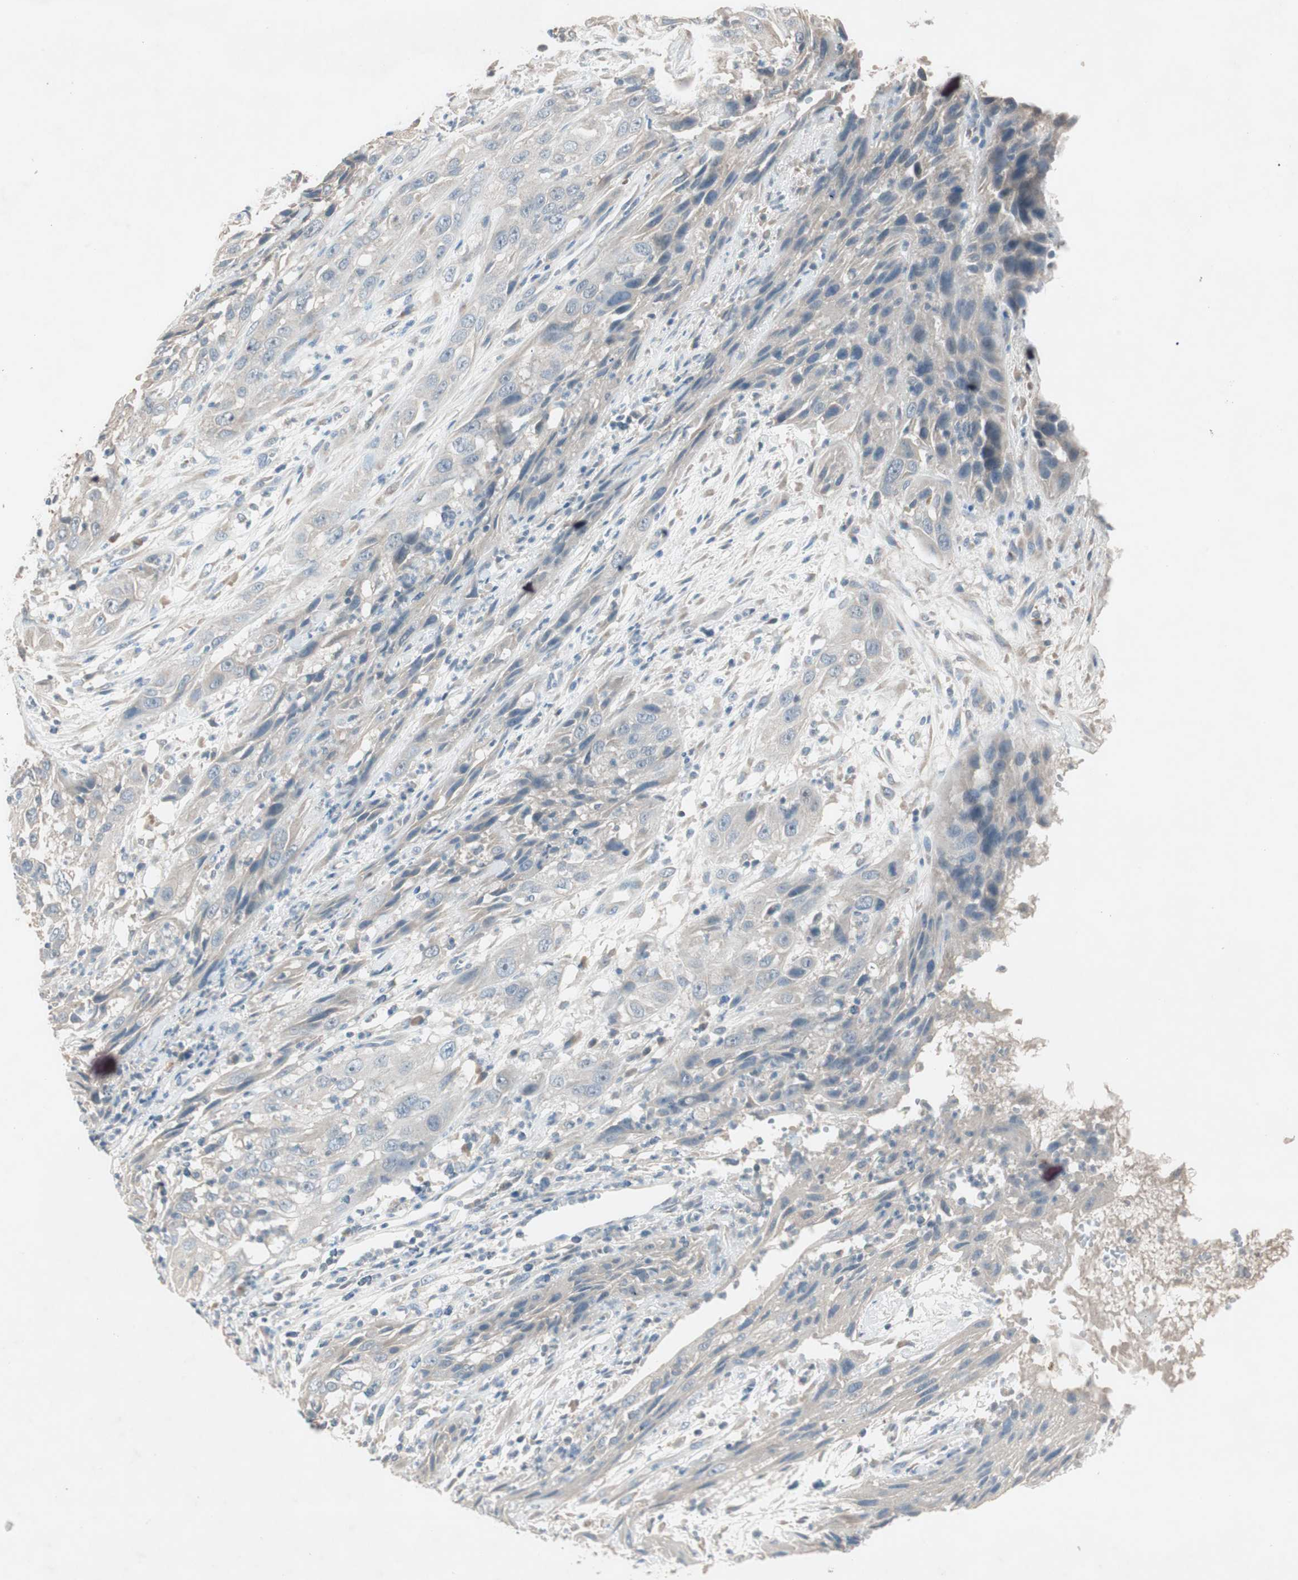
{"staining": {"intensity": "negative", "quantity": "none", "location": "none"}, "tissue": "cervical cancer", "cell_type": "Tumor cells", "image_type": "cancer", "snomed": [{"axis": "morphology", "description": "Squamous cell carcinoma, NOS"}, {"axis": "topography", "description": "Cervix"}], "caption": "Cervical cancer (squamous cell carcinoma) was stained to show a protein in brown. There is no significant expression in tumor cells.", "gene": "KHK", "patient": {"sex": "female", "age": 32}}